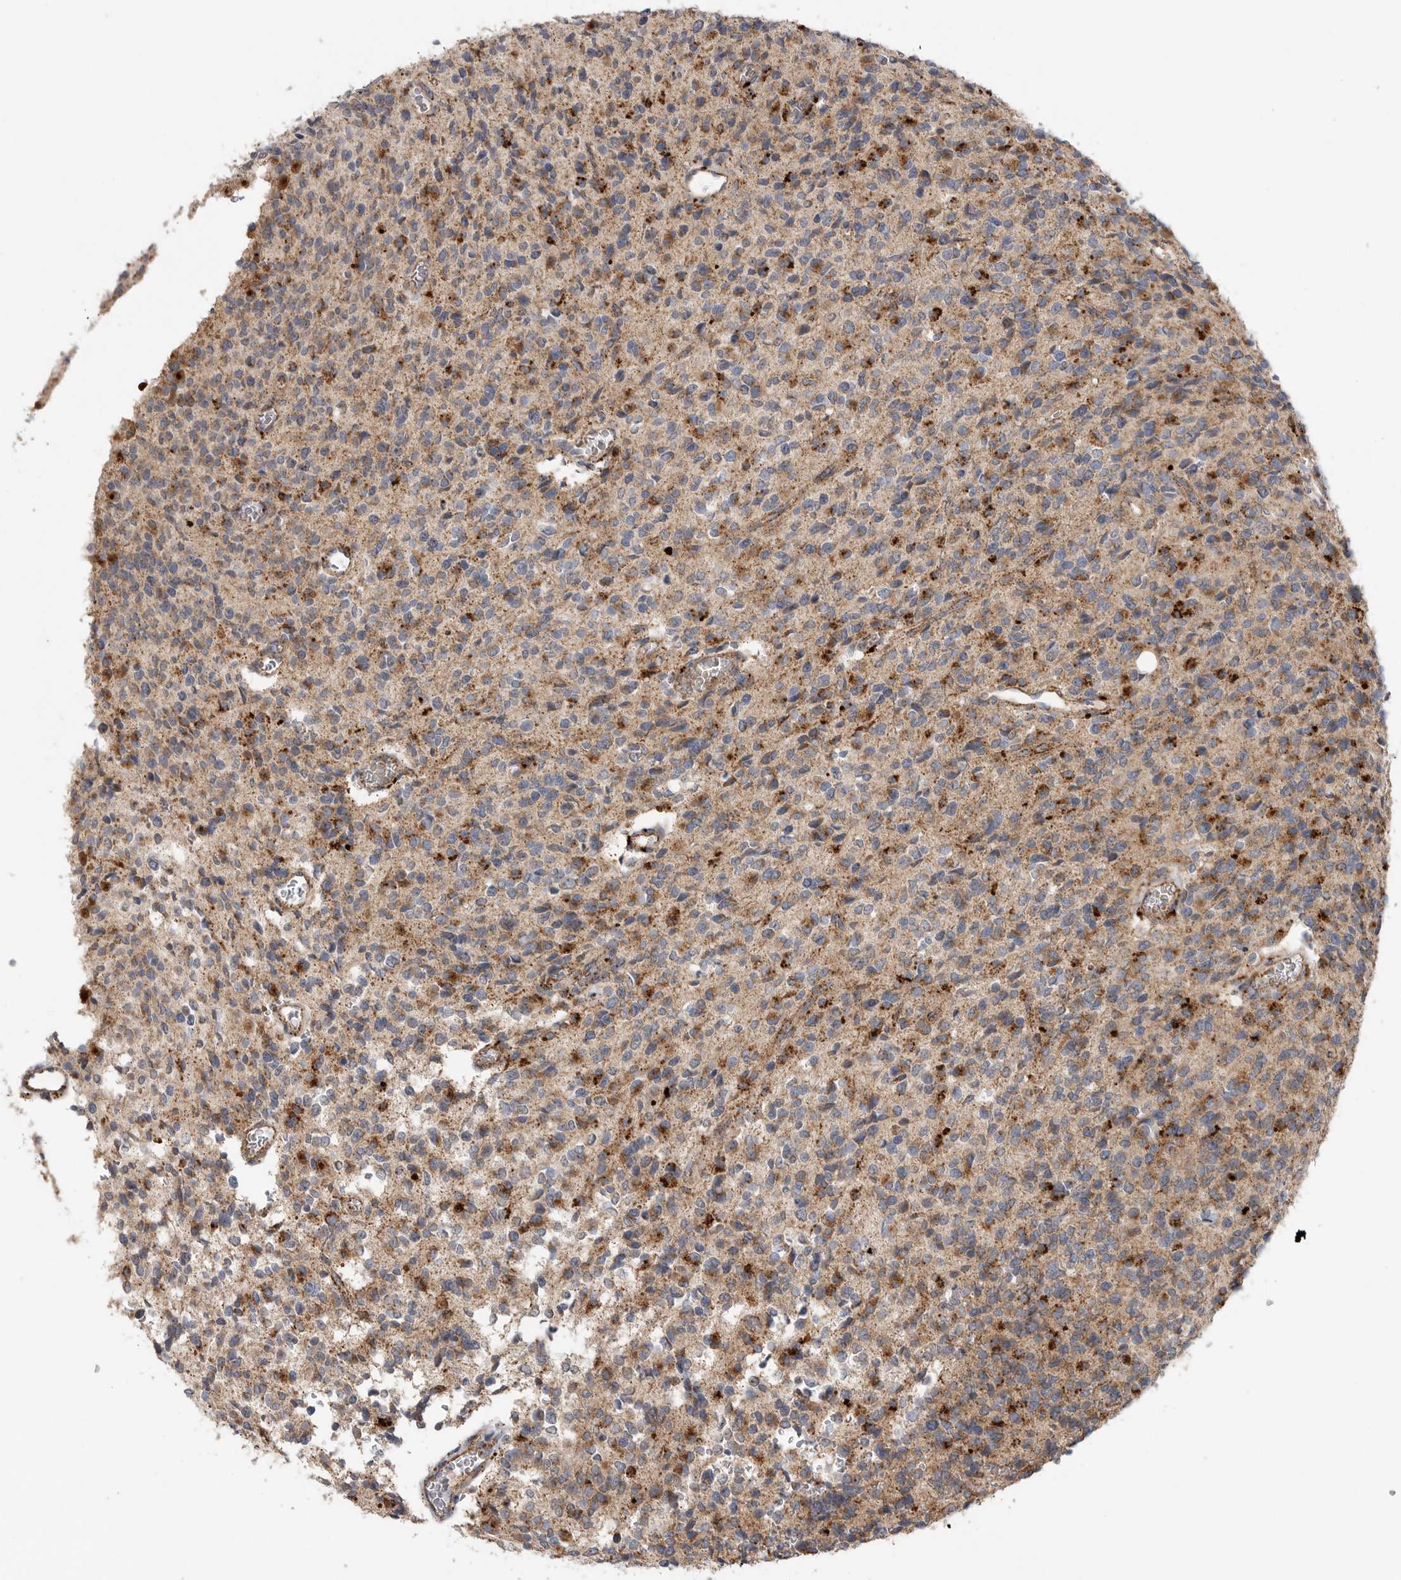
{"staining": {"intensity": "moderate", "quantity": ">75%", "location": "cytoplasmic/membranous"}, "tissue": "glioma", "cell_type": "Tumor cells", "image_type": "cancer", "snomed": [{"axis": "morphology", "description": "Glioma, malignant, High grade"}, {"axis": "topography", "description": "Brain"}], "caption": "The histopathology image displays staining of glioma, revealing moderate cytoplasmic/membranous protein positivity (brown color) within tumor cells.", "gene": "GALNS", "patient": {"sex": "male", "age": 34}}